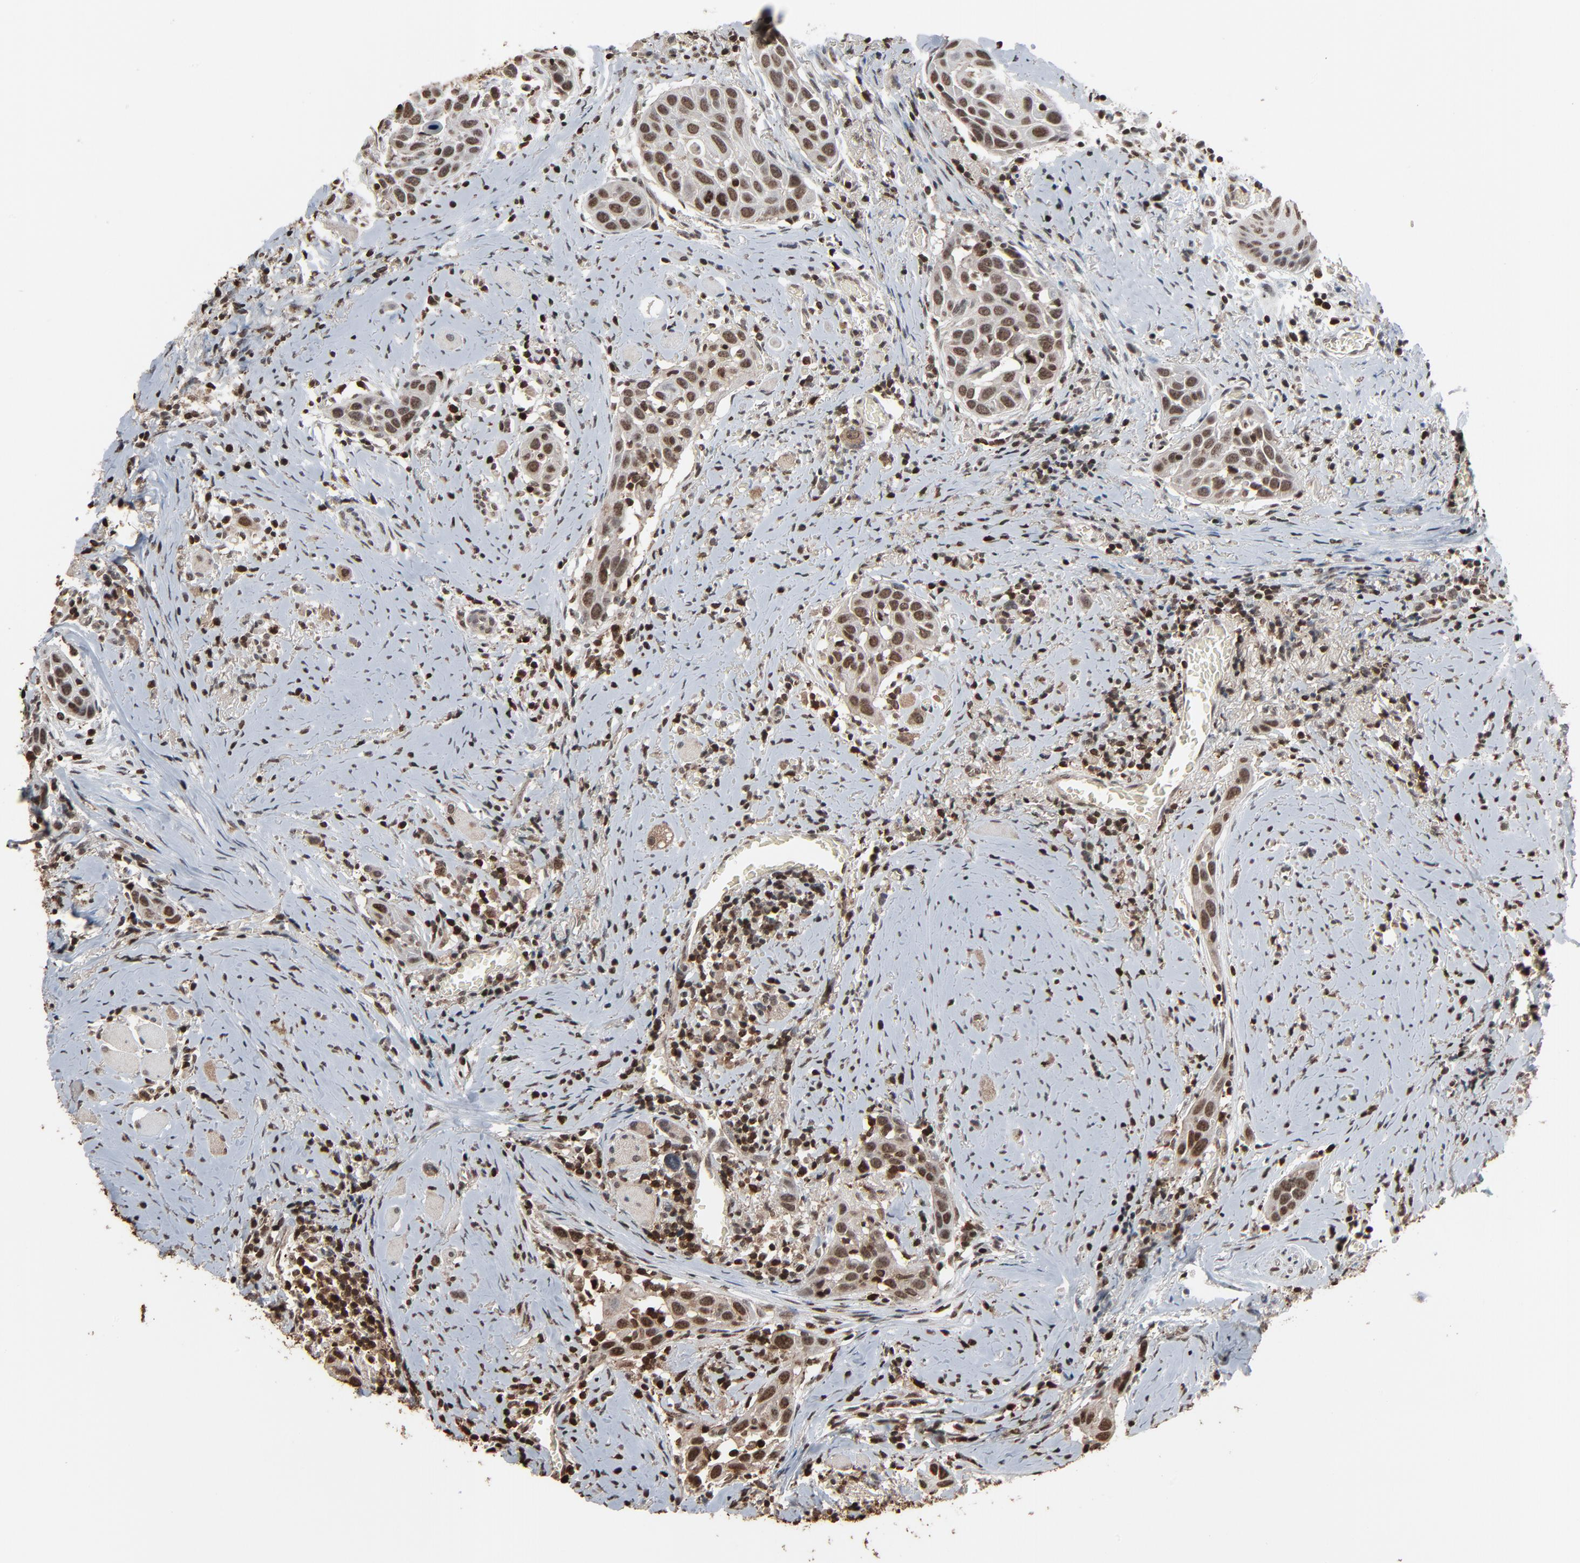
{"staining": {"intensity": "strong", "quantity": ">75%", "location": "nuclear"}, "tissue": "head and neck cancer", "cell_type": "Tumor cells", "image_type": "cancer", "snomed": [{"axis": "morphology", "description": "Squamous cell carcinoma, NOS"}, {"axis": "topography", "description": "Oral tissue"}, {"axis": "topography", "description": "Head-Neck"}], "caption": "High-power microscopy captured an IHC image of squamous cell carcinoma (head and neck), revealing strong nuclear expression in about >75% of tumor cells.", "gene": "RPS6KA3", "patient": {"sex": "female", "age": 50}}